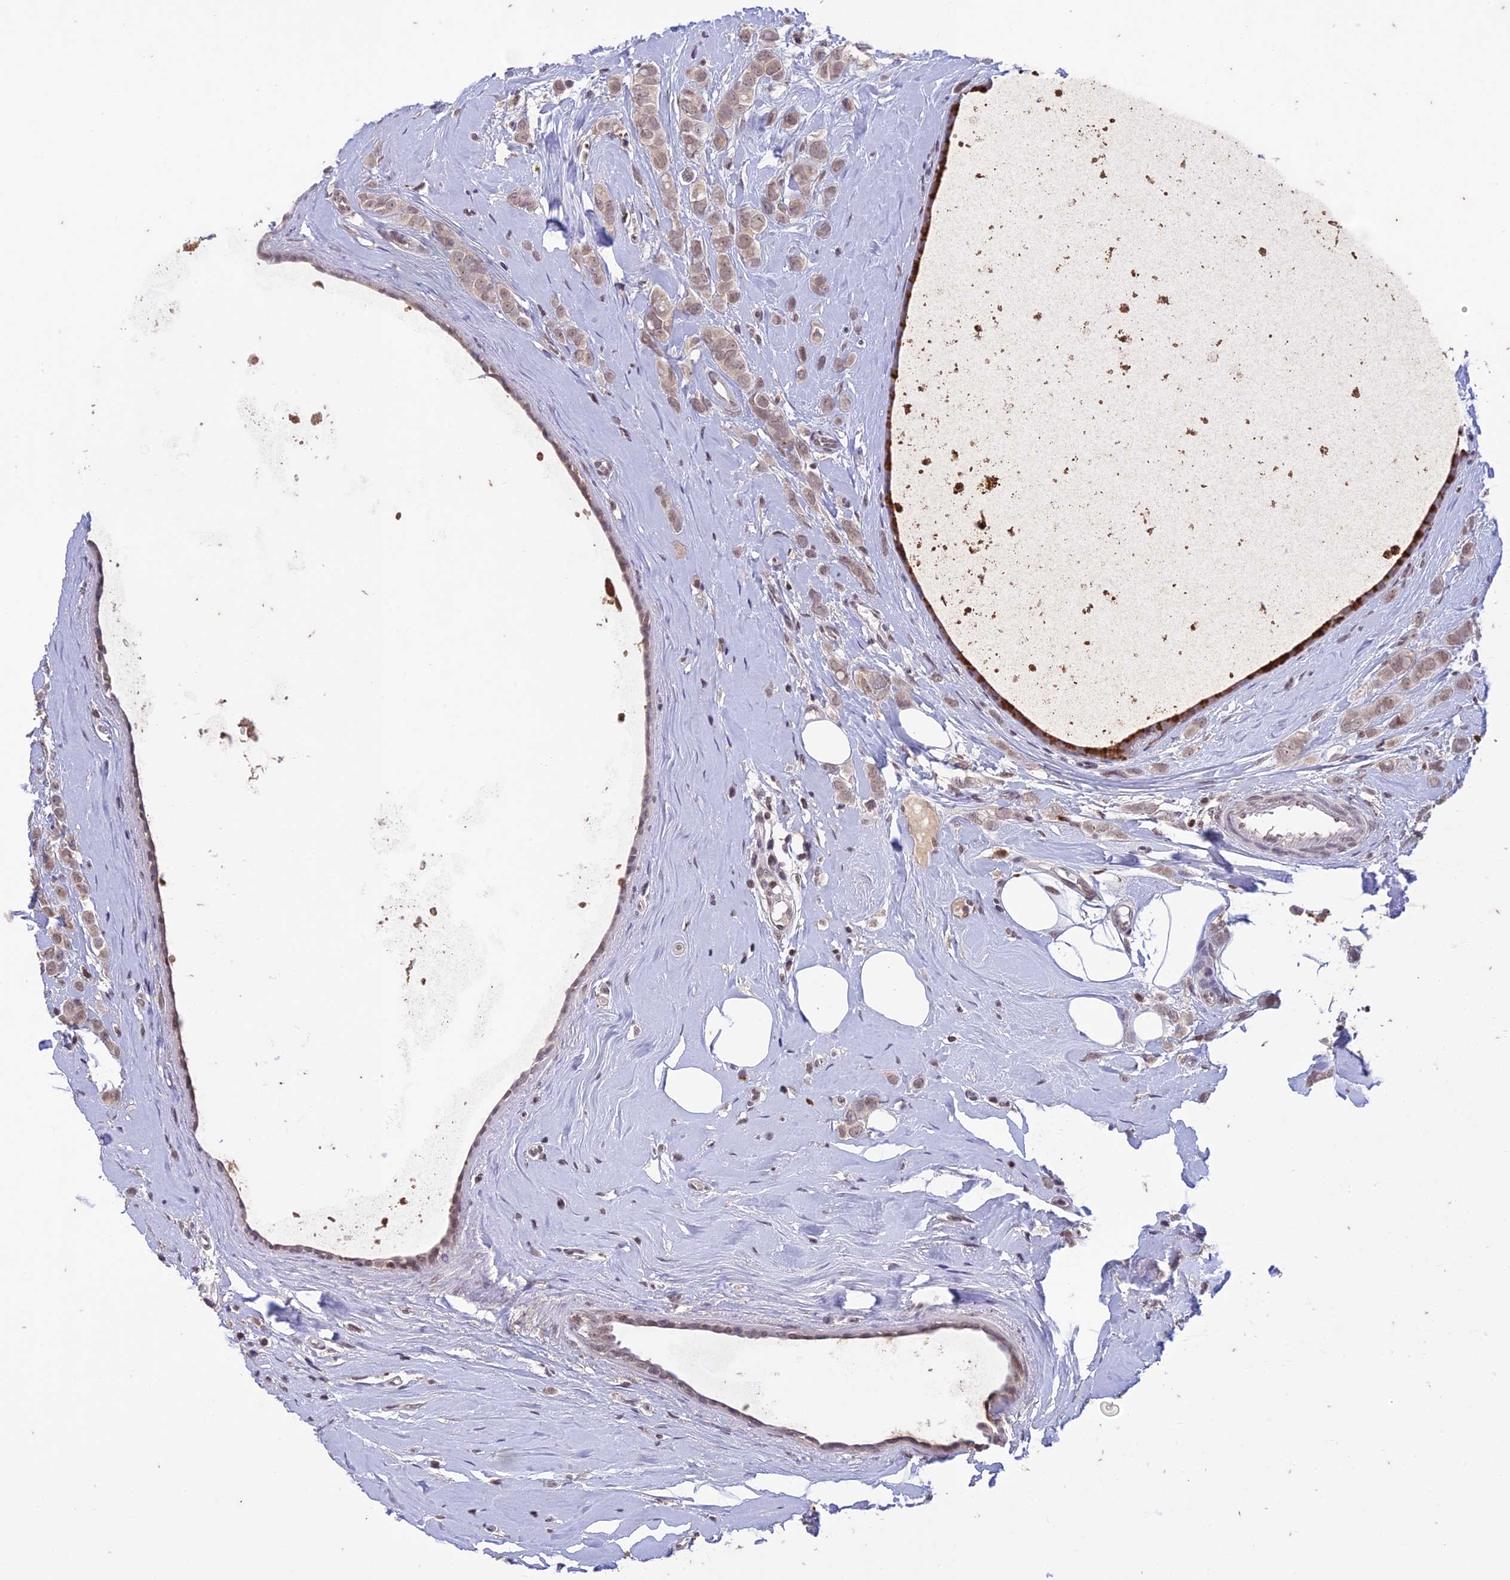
{"staining": {"intensity": "weak", "quantity": "25%-75%", "location": "cytoplasmic/membranous,nuclear"}, "tissue": "breast cancer", "cell_type": "Tumor cells", "image_type": "cancer", "snomed": [{"axis": "morphology", "description": "Lobular carcinoma"}, {"axis": "topography", "description": "Breast"}], "caption": "About 25%-75% of tumor cells in lobular carcinoma (breast) reveal weak cytoplasmic/membranous and nuclear protein positivity as visualized by brown immunohistochemical staining.", "gene": "POP4", "patient": {"sex": "female", "age": 47}}